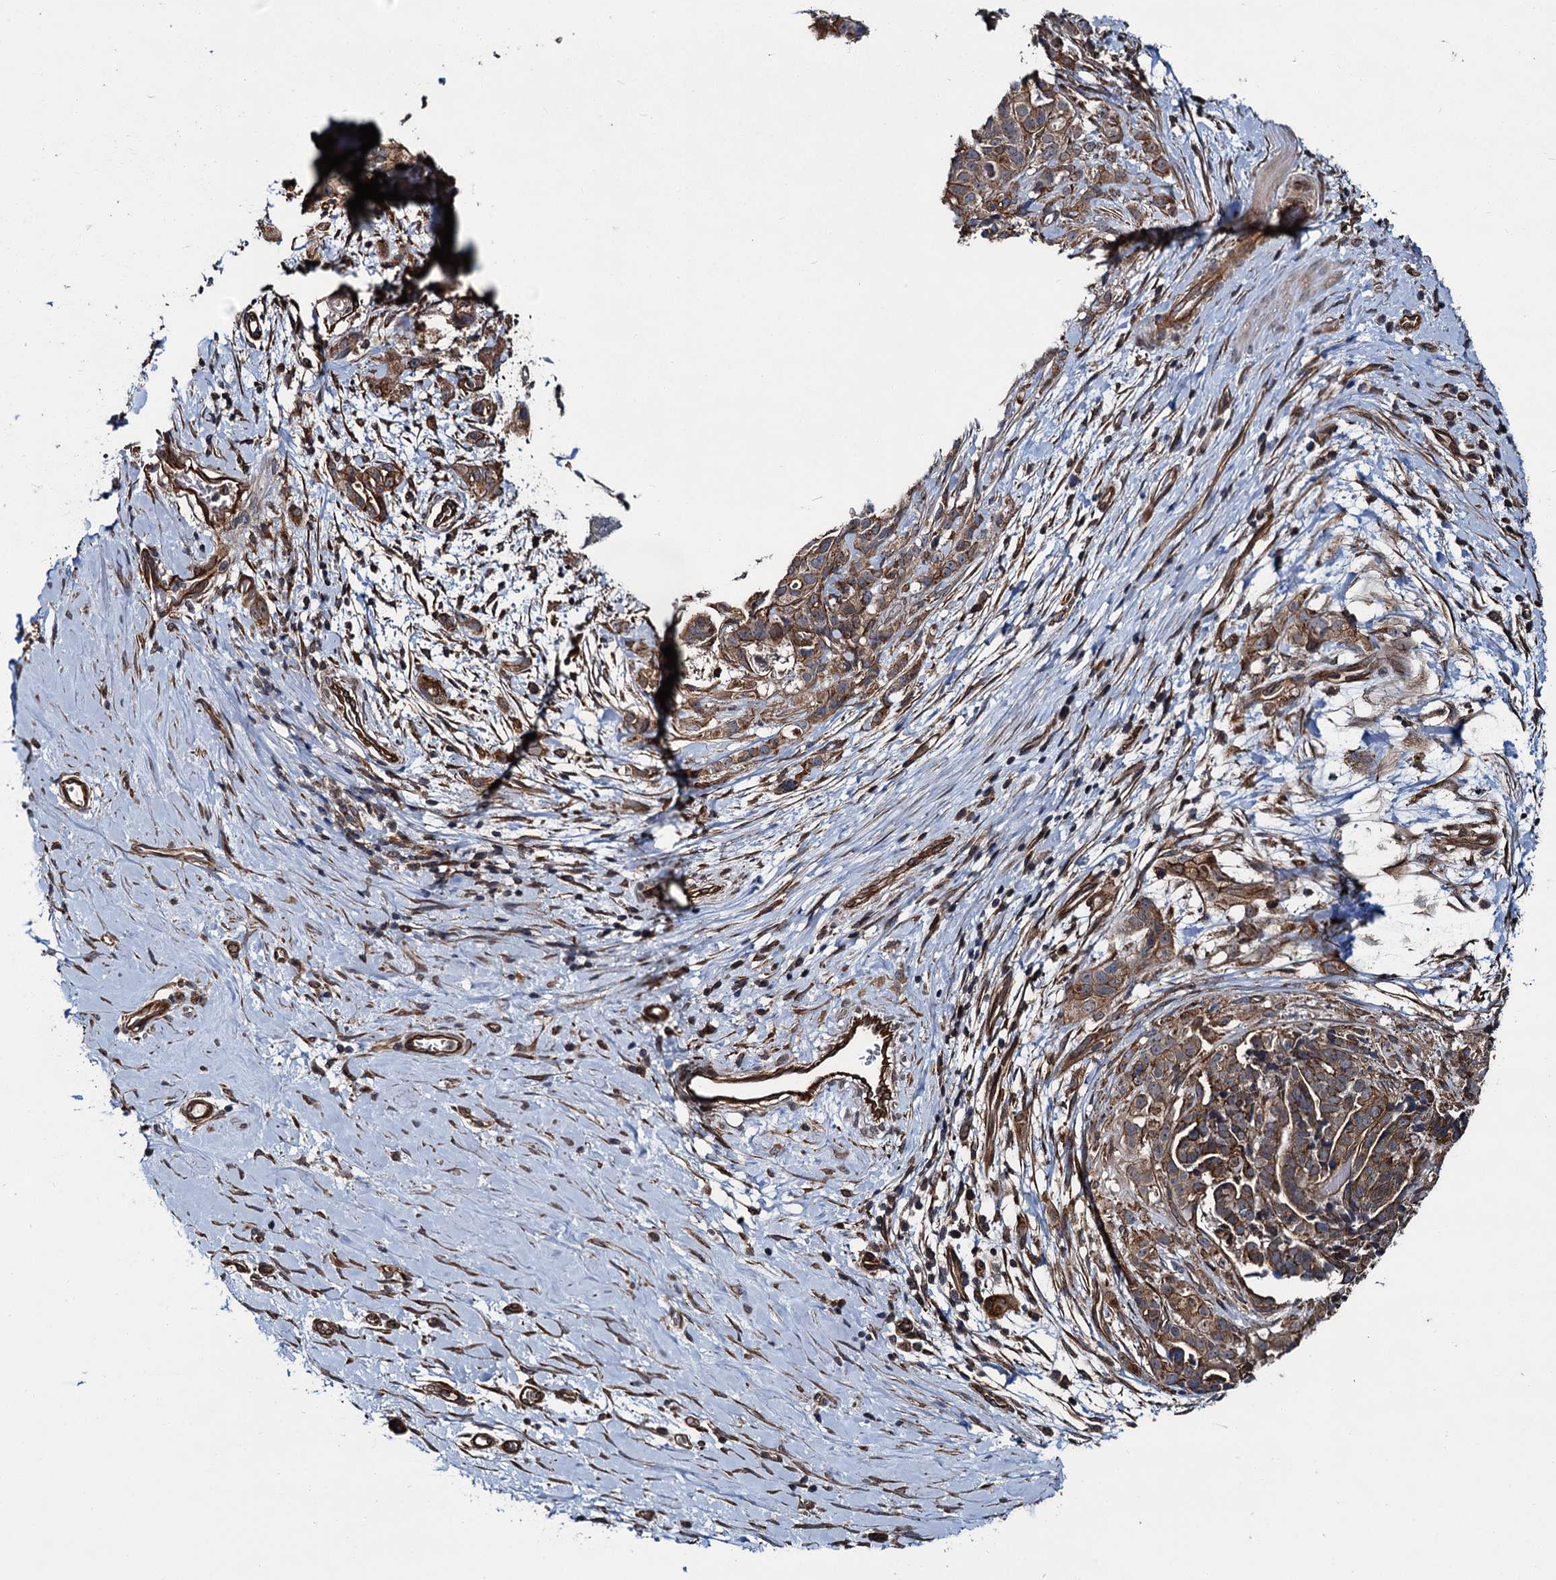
{"staining": {"intensity": "moderate", "quantity": ">75%", "location": "cytoplasmic/membranous"}, "tissue": "stomach cancer", "cell_type": "Tumor cells", "image_type": "cancer", "snomed": [{"axis": "morphology", "description": "Adenocarcinoma, NOS"}, {"axis": "topography", "description": "Stomach"}], "caption": "A medium amount of moderate cytoplasmic/membranous expression is present in approximately >75% of tumor cells in stomach cancer tissue. The staining was performed using DAB (3,3'-diaminobenzidine) to visualize the protein expression in brown, while the nuclei were stained in blue with hematoxylin (Magnification: 20x).", "gene": "ZFYVE19", "patient": {"sex": "male", "age": 48}}